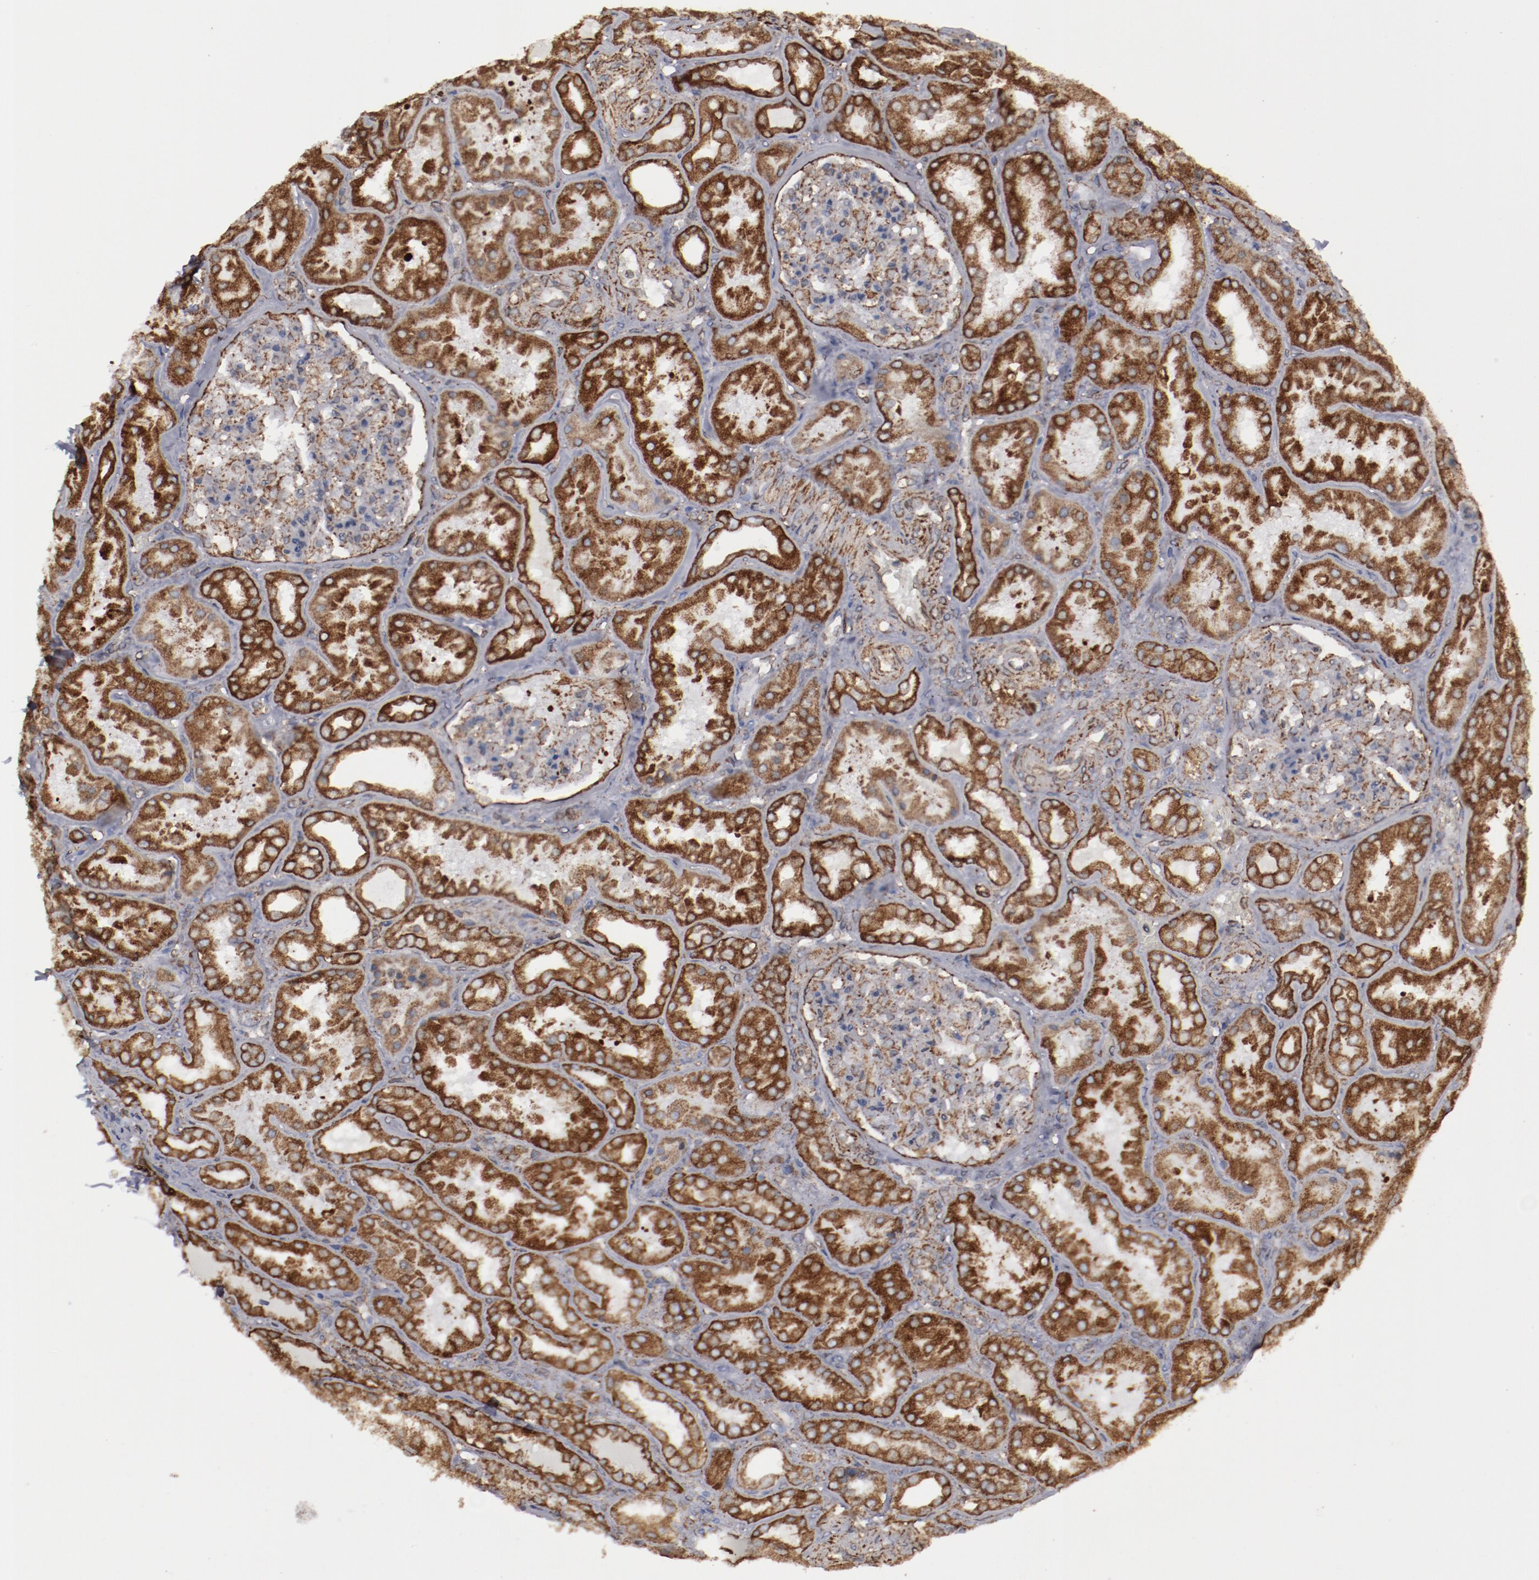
{"staining": {"intensity": "weak", "quantity": "25%-75%", "location": "cytoplasmic/membranous"}, "tissue": "kidney", "cell_type": "Cells in glomeruli", "image_type": "normal", "snomed": [{"axis": "morphology", "description": "Normal tissue, NOS"}, {"axis": "topography", "description": "Kidney"}], "caption": "Human kidney stained for a protein (brown) shows weak cytoplasmic/membranous positive expression in about 25%-75% of cells in glomeruli.", "gene": "ERLIN2", "patient": {"sex": "female", "age": 56}}